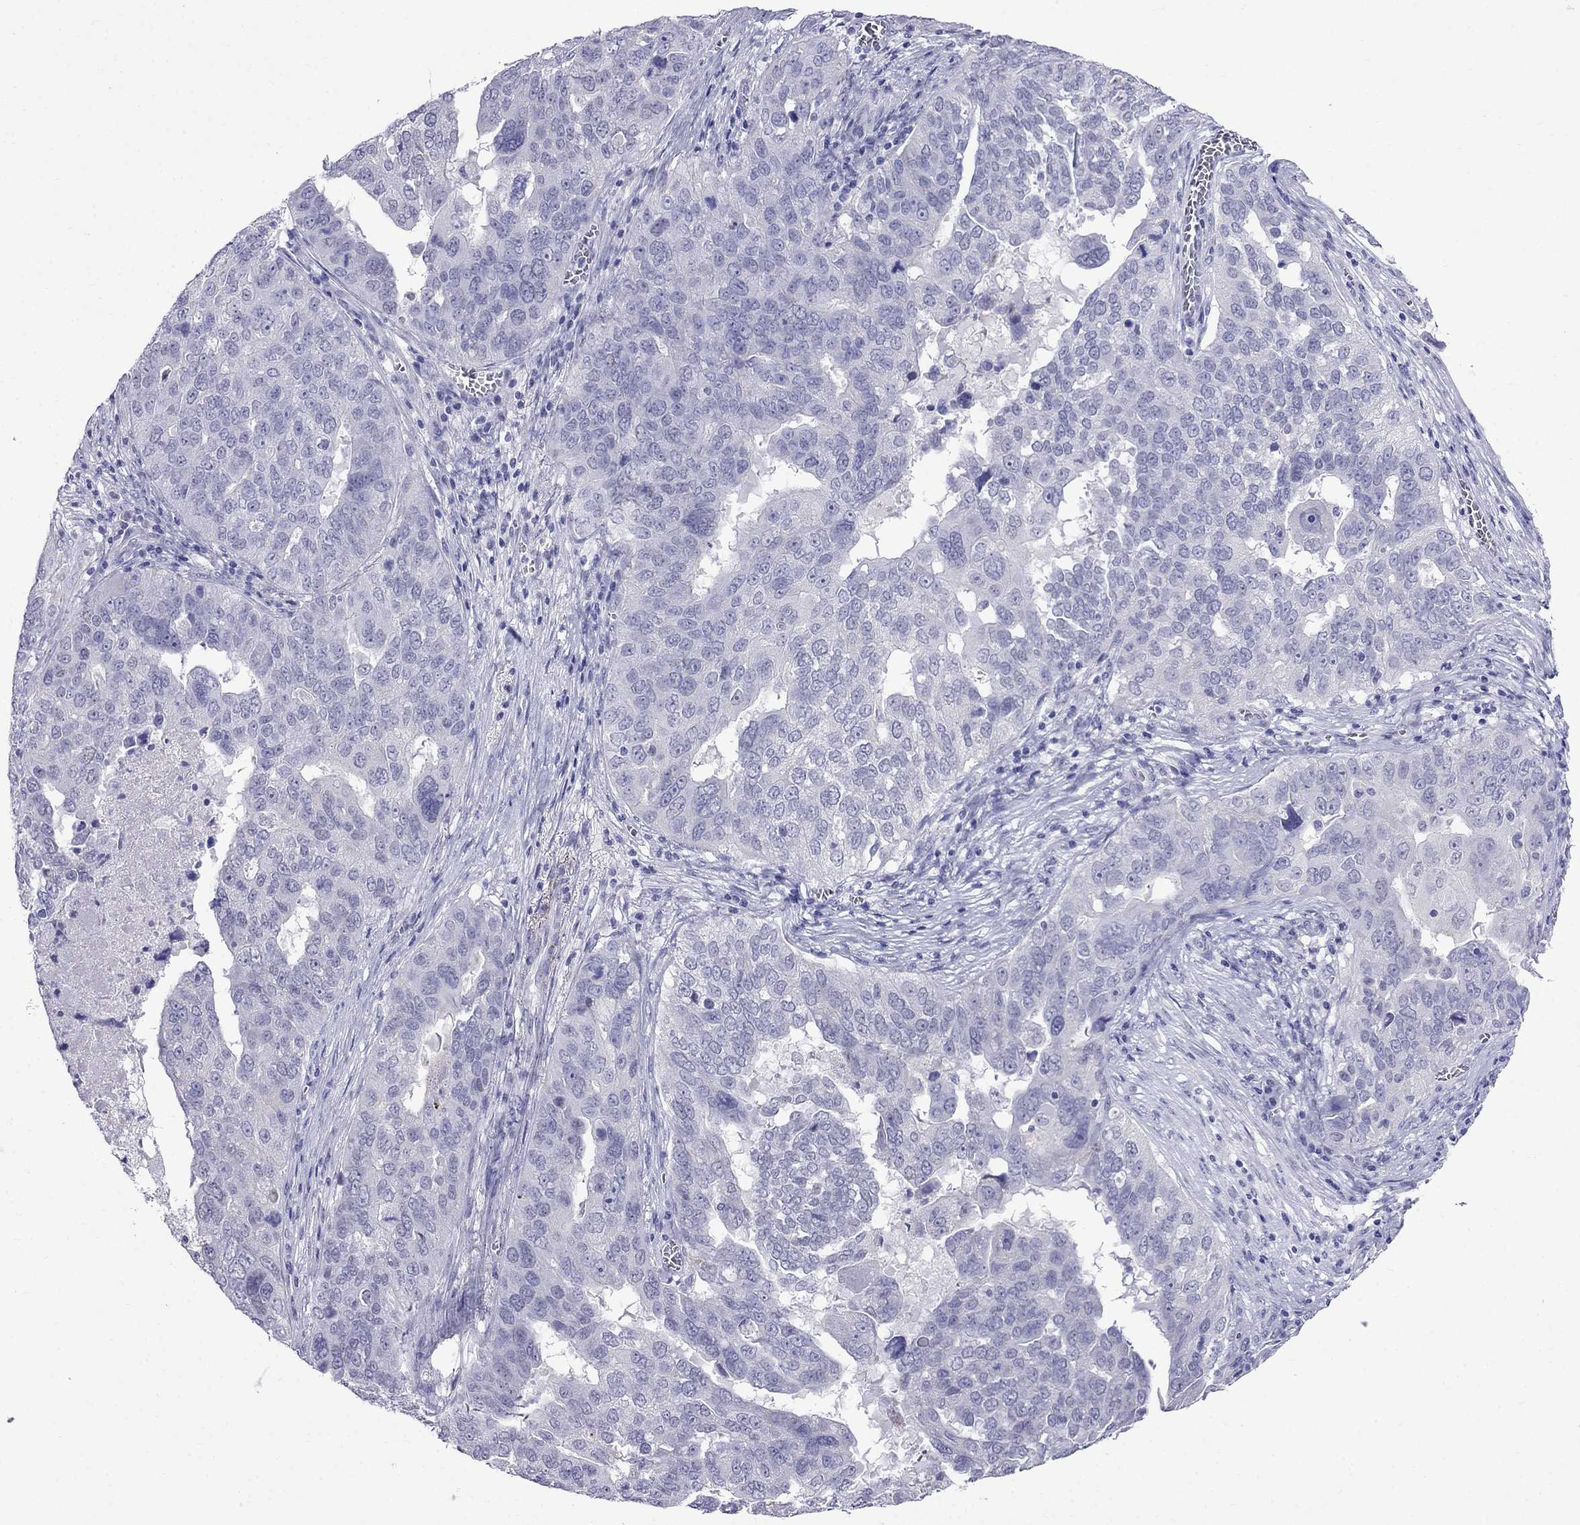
{"staining": {"intensity": "negative", "quantity": "none", "location": "none"}, "tissue": "ovarian cancer", "cell_type": "Tumor cells", "image_type": "cancer", "snomed": [{"axis": "morphology", "description": "Carcinoma, endometroid"}, {"axis": "topography", "description": "Soft tissue"}, {"axis": "topography", "description": "Ovary"}], "caption": "There is no significant positivity in tumor cells of ovarian cancer (endometroid carcinoma).", "gene": "MGP", "patient": {"sex": "female", "age": 52}}